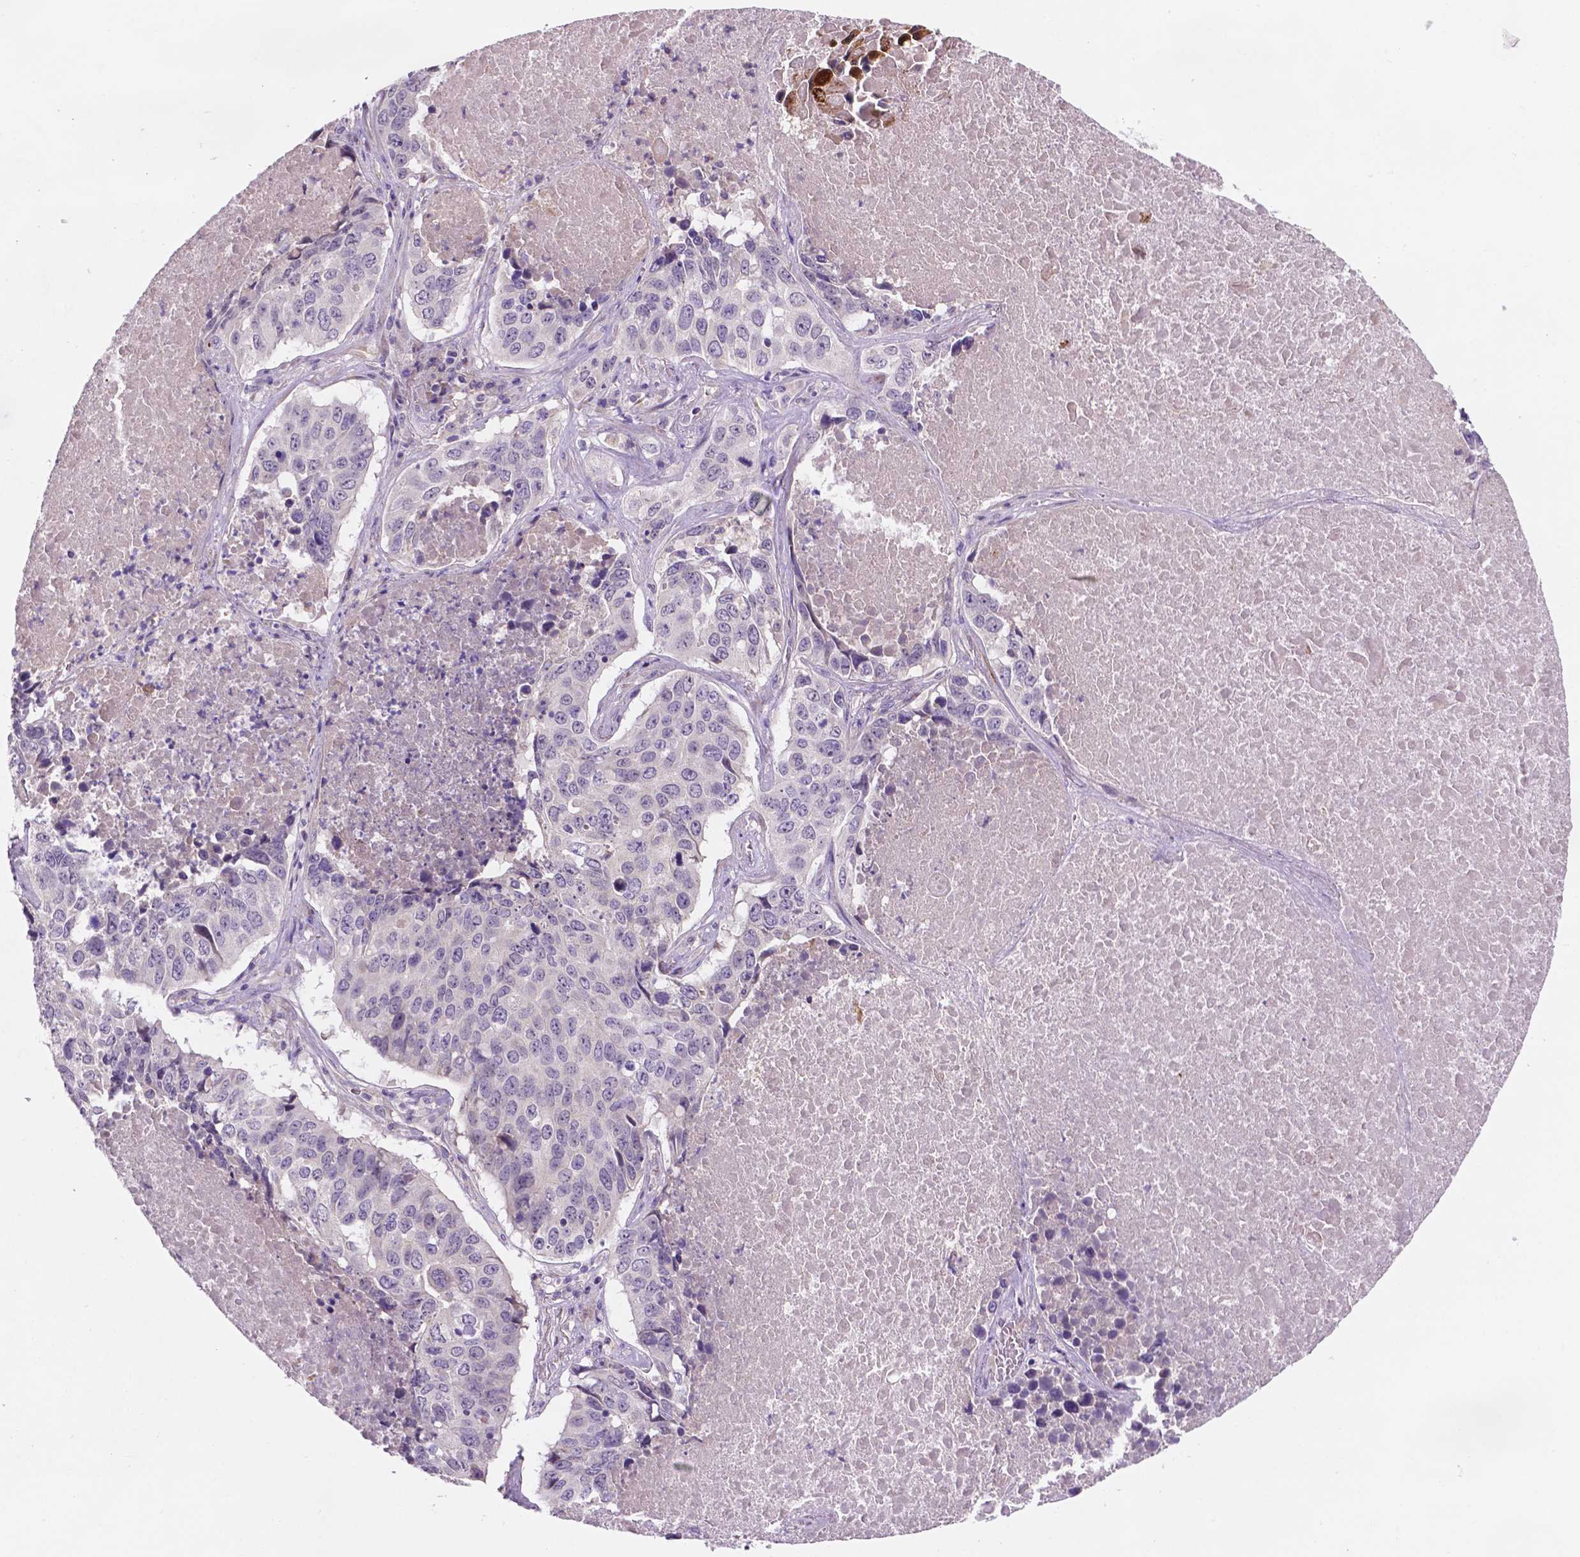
{"staining": {"intensity": "negative", "quantity": "none", "location": "none"}, "tissue": "lung cancer", "cell_type": "Tumor cells", "image_type": "cancer", "snomed": [{"axis": "morphology", "description": "Normal tissue, NOS"}, {"axis": "morphology", "description": "Squamous cell carcinoma, NOS"}, {"axis": "topography", "description": "Bronchus"}, {"axis": "topography", "description": "Lung"}], "caption": "A high-resolution histopathology image shows IHC staining of lung cancer (squamous cell carcinoma), which shows no significant staining in tumor cells. The staining was performed using DAB to visualize the protein expression in brown, while the nuclei were stained in blue with hematoxylin (Magnification: 20x).", "gene": "TM4SF20", "patient": {"sex": "male", "age": 64}}